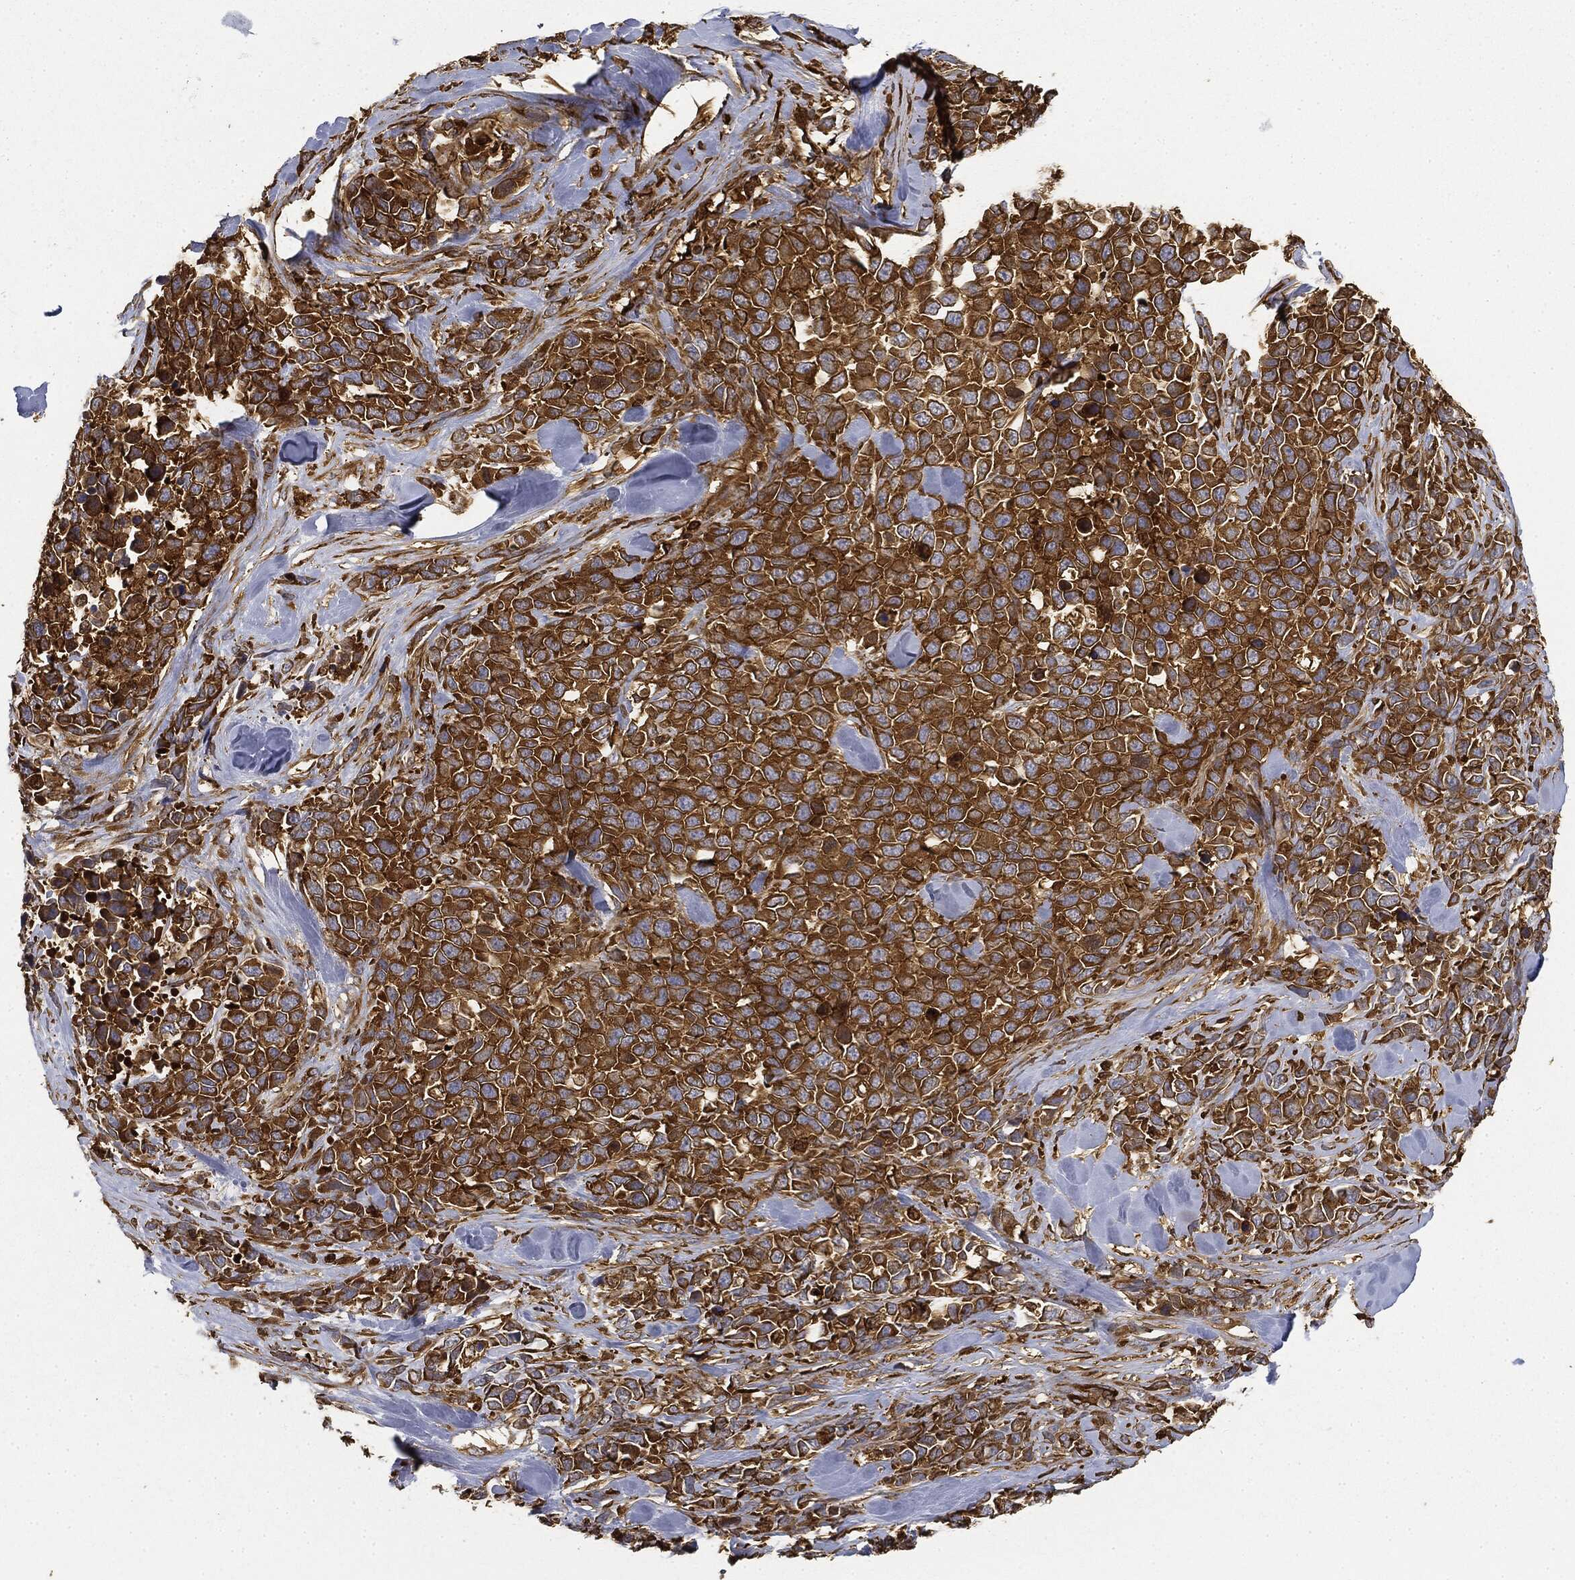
{"staining": {"intensity": "strong", "quantity": ">75%", "location": "cytoplasmic/membranous"}, "tissue": "melanoma", "cell_type": "Tumor cells", "image_type": "cancer", "snomed": [{"axis": "morphology", "description": "Malignant melanoma, Metastatic site"}, {"axis": "topography", "description": "Skin"}], "caption": "About >75% of tumor cells in melanoma exhibit strong cytoplasmic/membranous protein staining as visualized by brown immunohistochemical staining.", "gene": "WDR1", "patient": {"sex": "male", "age": 84}}